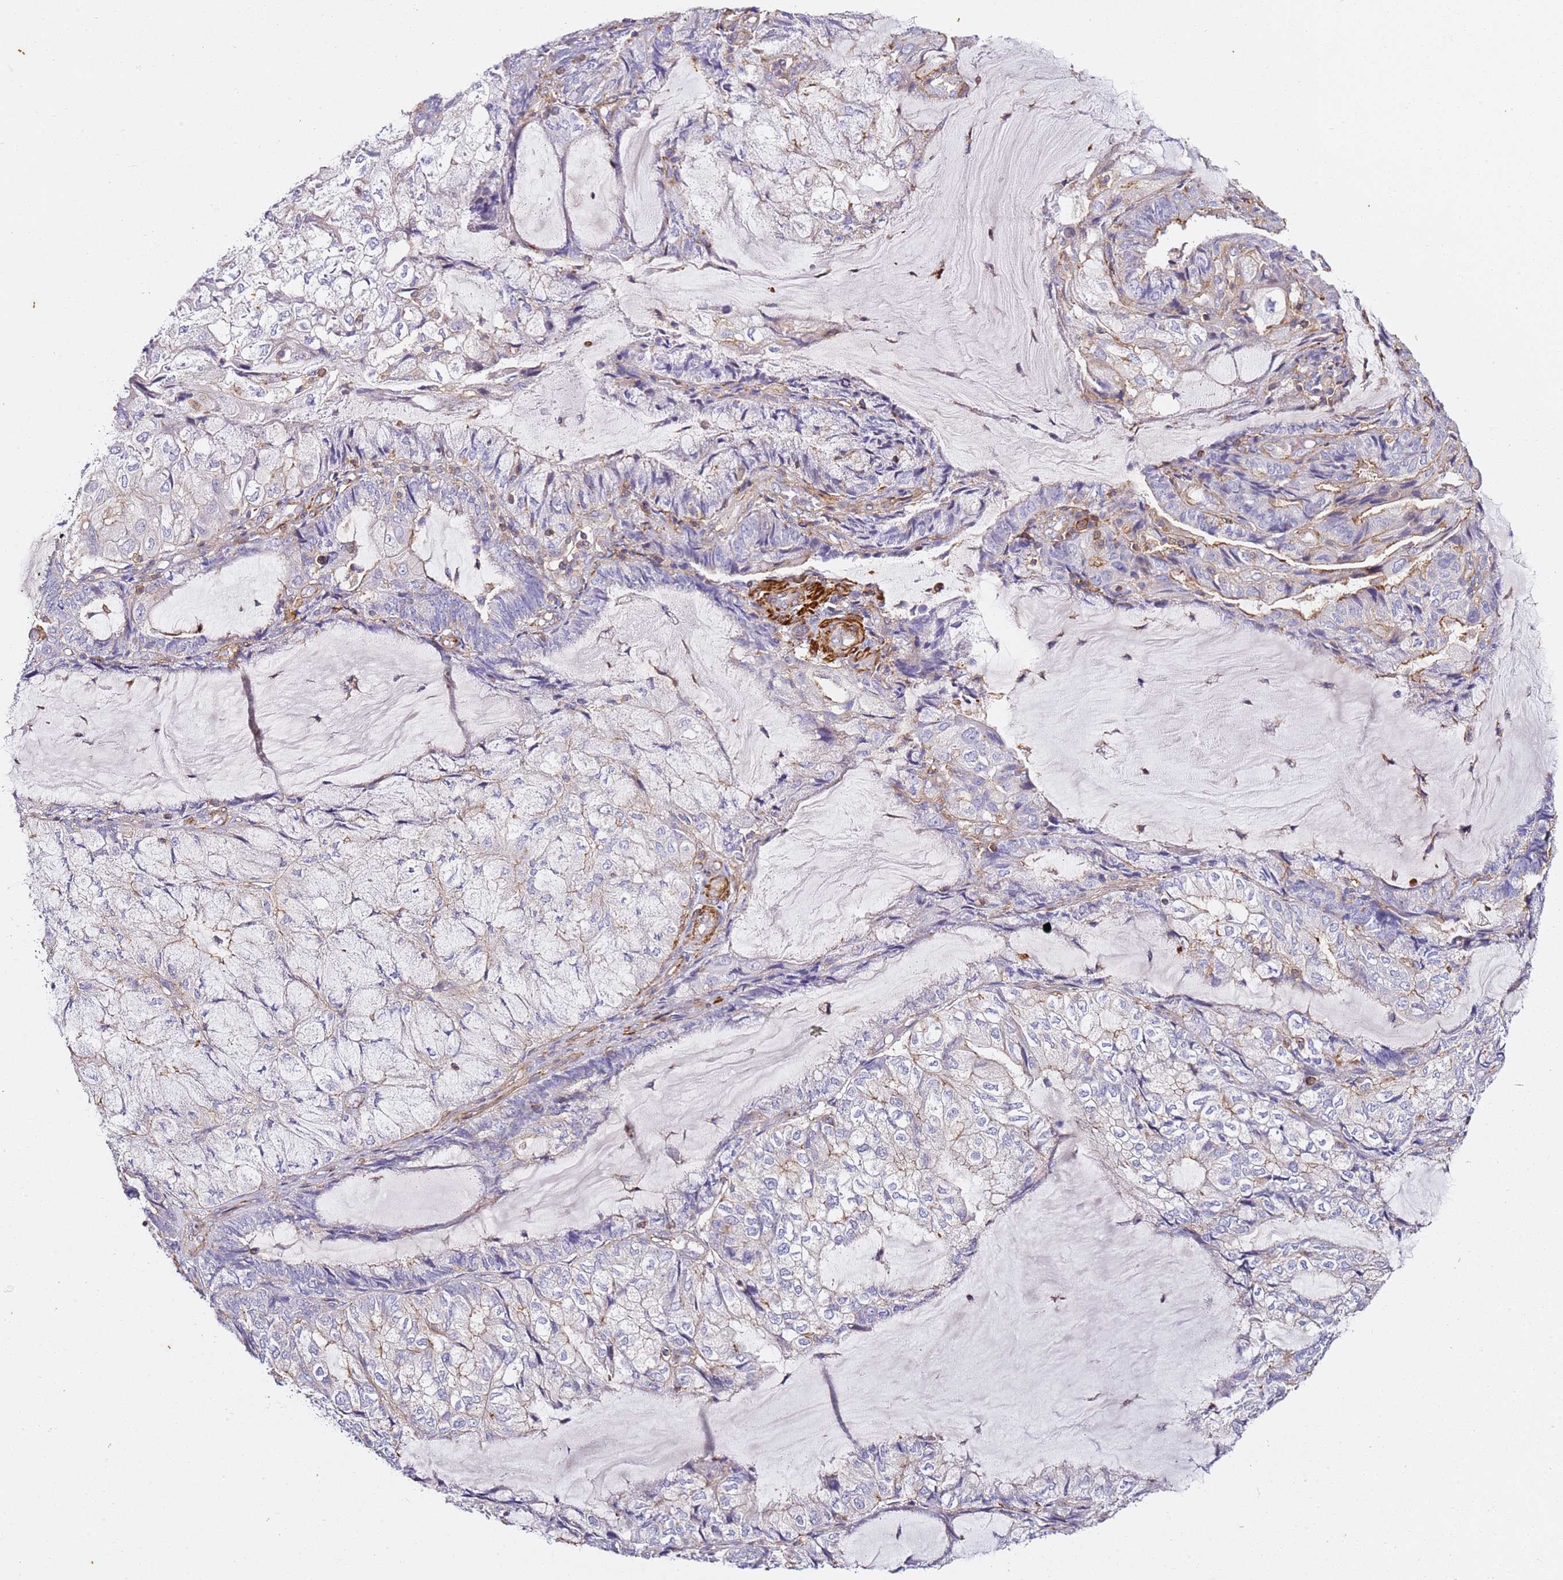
{"staining": {"intensity": "moderate", "quantity": "<25%", "location": "cytoplasmic/membranous"}, "tissue": "endometrial cancer", "cell_type": "Tumor cells", "image_type": "cancer", "snomed": [{"axis": "morphology", "description": "Adenocarcinoma, NOS"}, {"axis": "topography", "description": "Endometrium"}], "caption": "A brown stain labels moderate cytoplasmic/membranous expression of a protein in endometrial cancer (adenocarcinoma) tumor cells.", "gene": "ZNF671", "patient": {"sex": "female", "age": 81}}